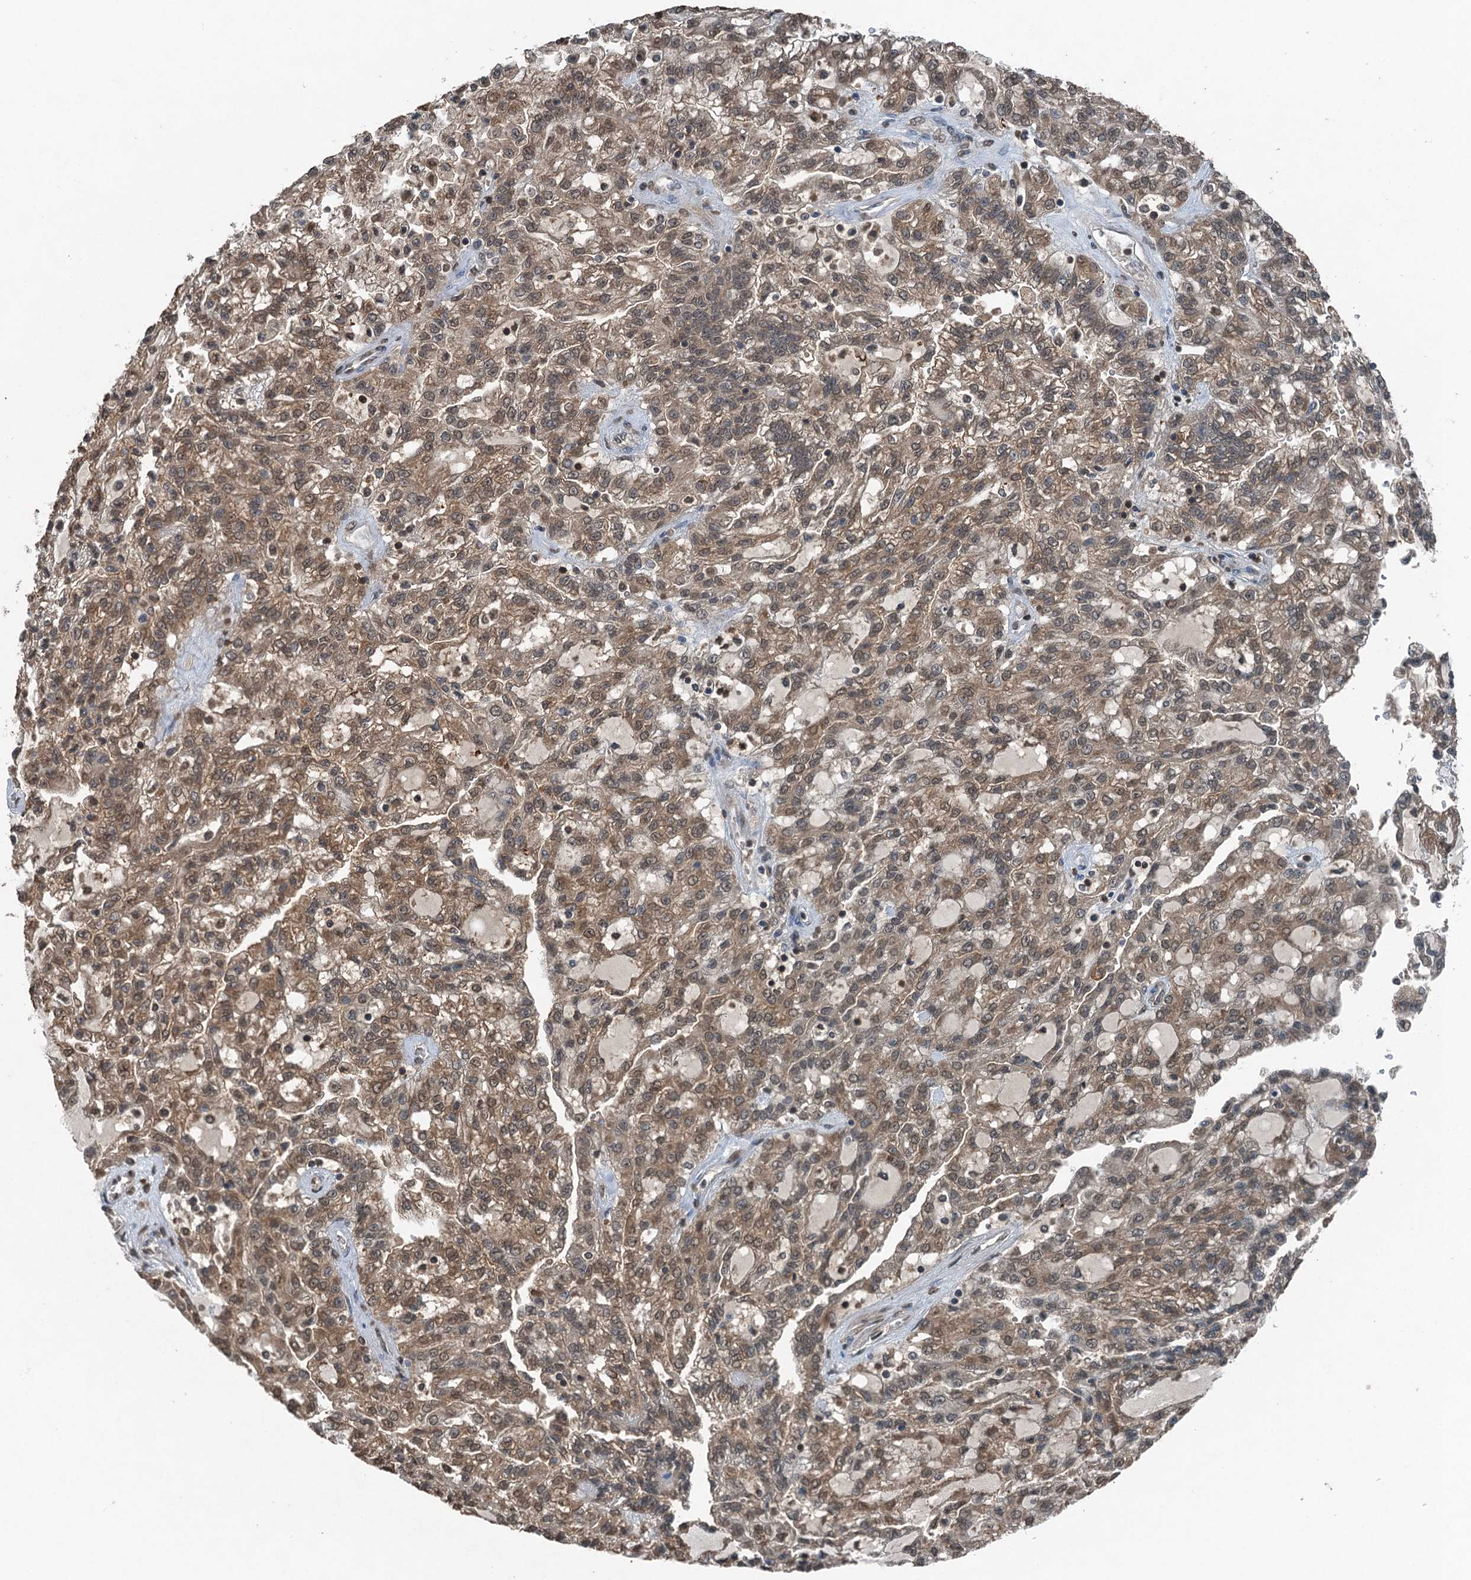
{"staining": {"intensity": "moderate", "quantity": ">75%", "location": "cytoplasmic/membranous"}, "tissue": "renal cancer", "cell_type": "Tumor cells", "image_type": "cancer", "snomed": [{"axis": "morphology", "description": "Adenocarcinoma, NOS"}, {"axis": "topography", "description": "Kidney"}], "caption": "Tumor cells demonstrate medium levels of moderate cytoplasmic/membranous positivity in approximately >75% of cells in human renal cancer. Nuclei are stained in blue.", "gene": "TCTN1", "patient": {"sex": "male", "age": 63}}